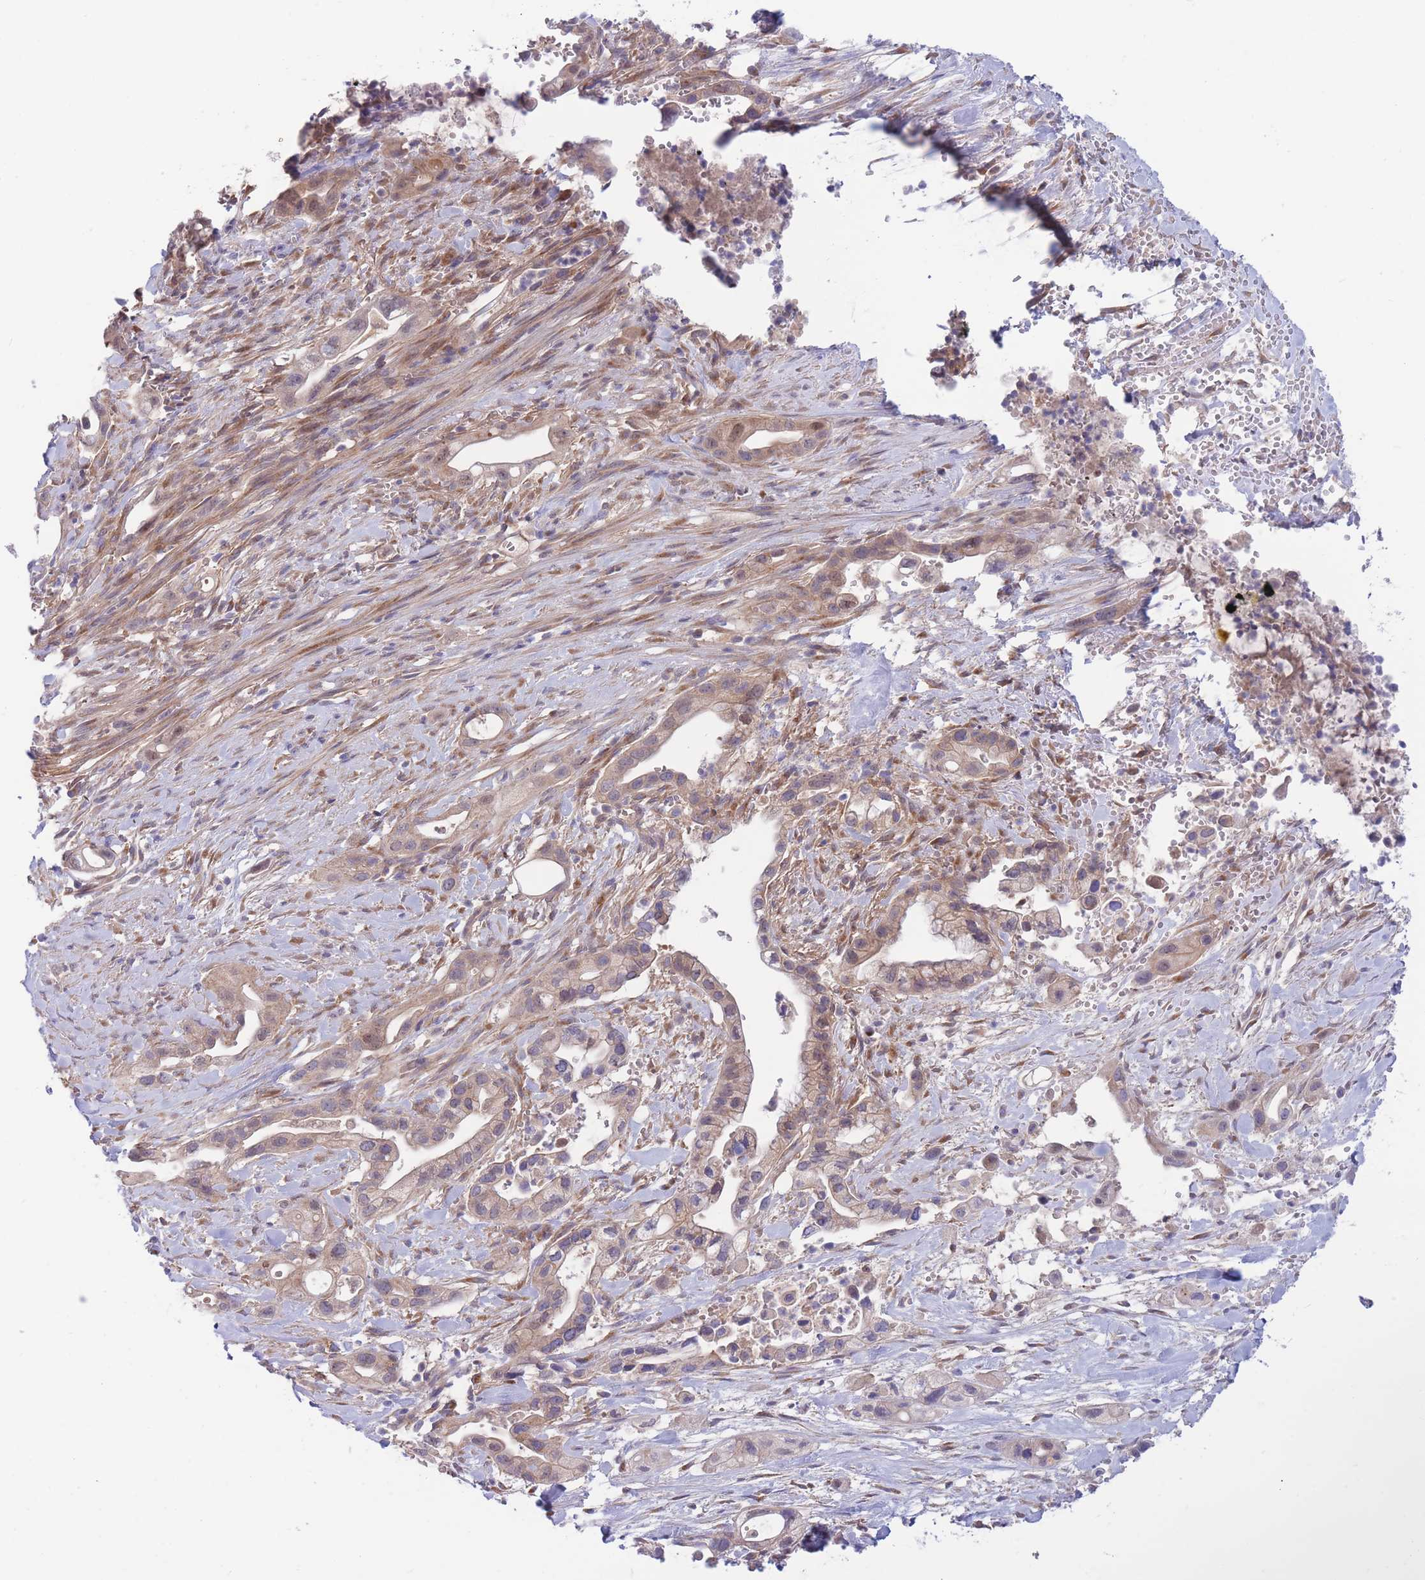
{"staining": {"intensity": "weak", "quantity": "<25%", "location": "cytoplasmic/membranous"}, "tissue": "pancreatic cancer", "cell_type": "Tumor cells", "image_type": "cancer", "snomed": [{"axis": "morphology", "description": "Adenocarcinoma, NOS"}, {"axis": "topography", "description": "Pancreas"}], "caption": "A histopathology image of pancreatic adenocarcinoma stained for a protein shows no brown staining in tumor cells.", "gene": "APOL4", "patient": {"sex": "male", "age": 44}}